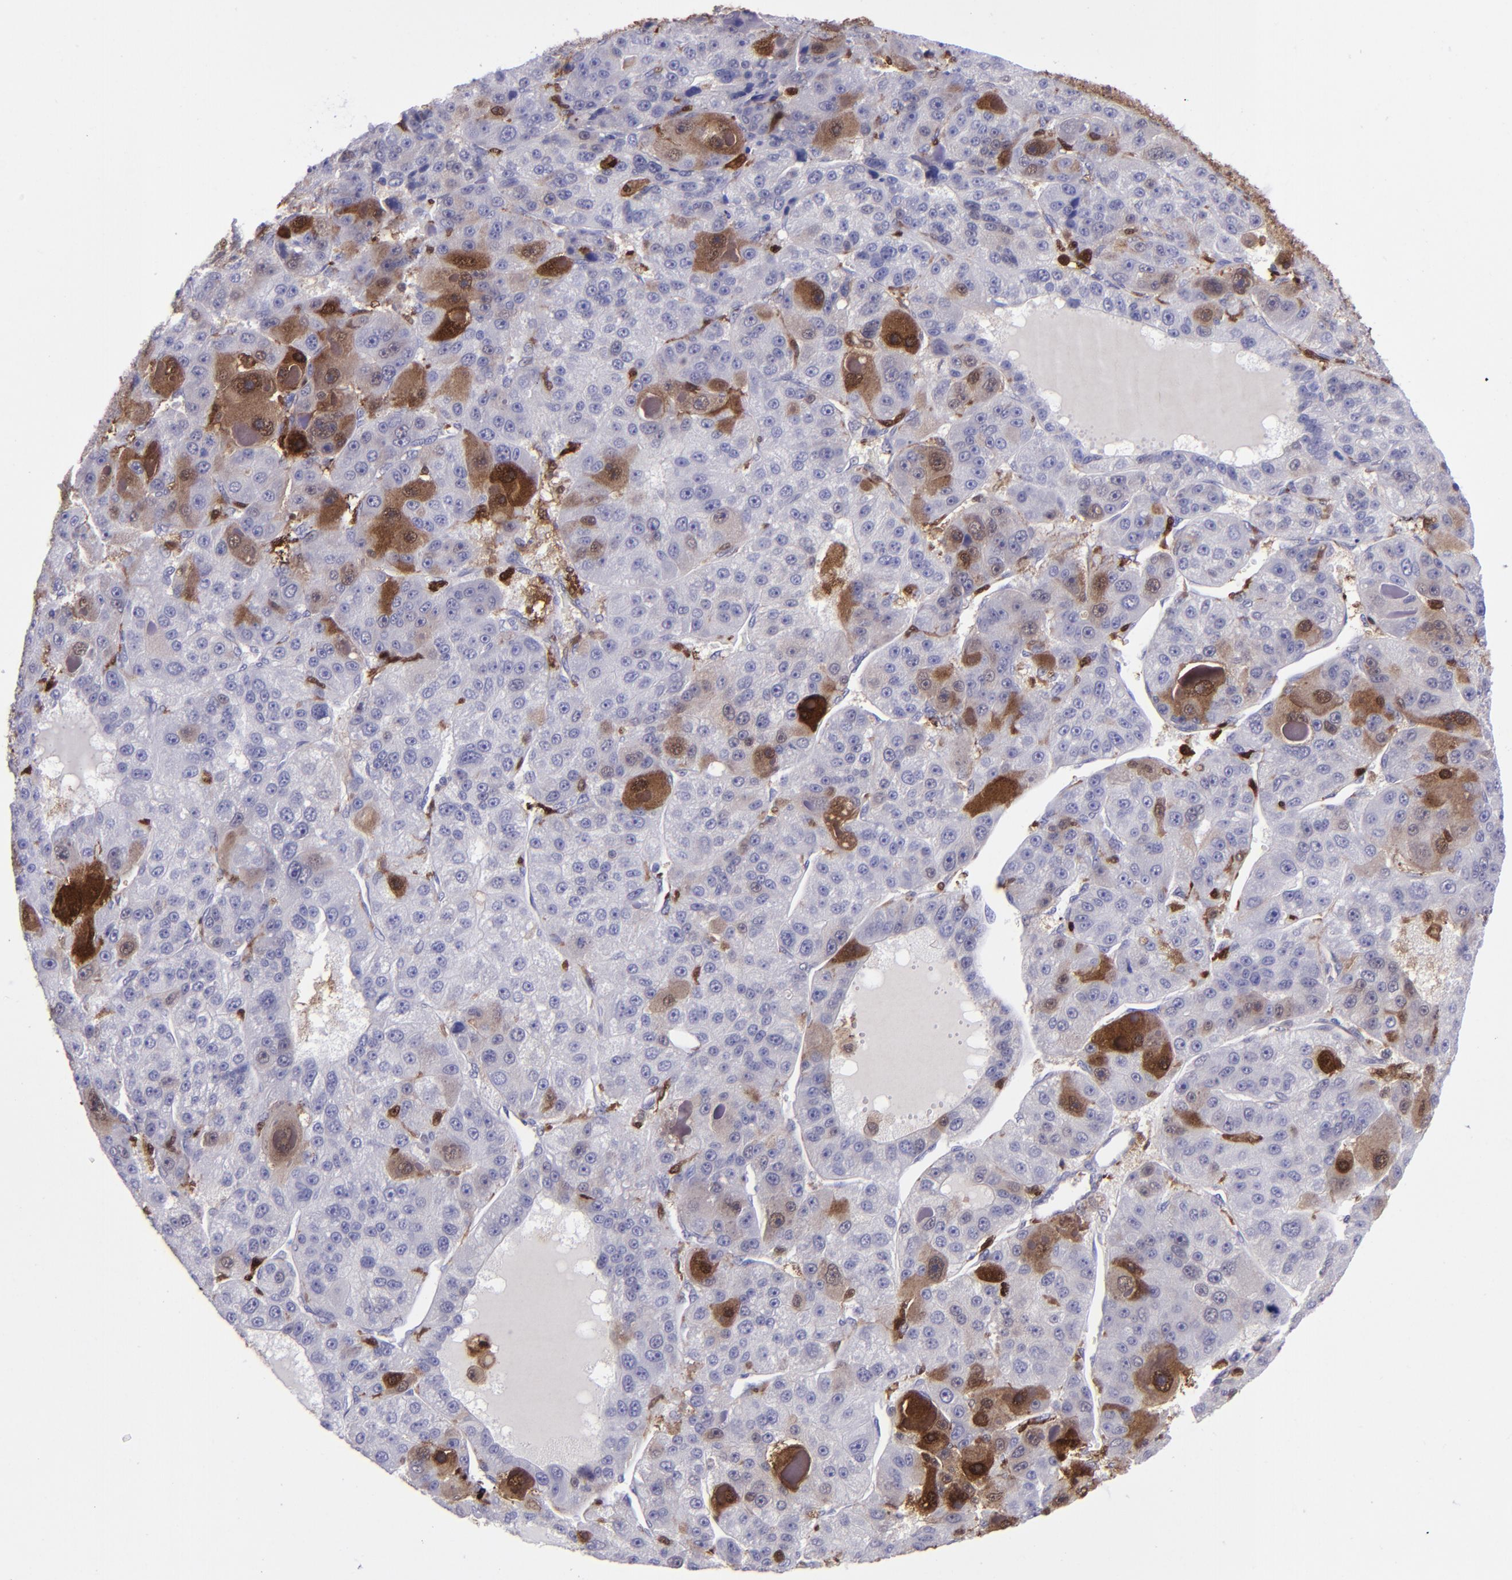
{"staining": {"intensity": "moderate", "quantity": "<25%", "location": "cytoplasmic/membranous,nuclear"}, "tissue": "liver cancer", "cell_type": "Tumor cells", "image_type": "cancer", "snomed": [{"axis": "morphology", "description": "Carcinoma, Hepatocellular, NOS"}, {"axis": "topography", "description": "Liver"}], "caption": "Immunohistochemical staining of hepatocellular carcinoma (liver) exhibits low levels of moderate cytoplasmic/membranous and nuclear staining in approximately <25% of tumor cells. The staining was performed using DAB, with brown indicating positive protein expression. Nuclei are stained blue with hematoxylin.", "gene": "TYMP", "patient": {"sex": "male", "age": 76}}